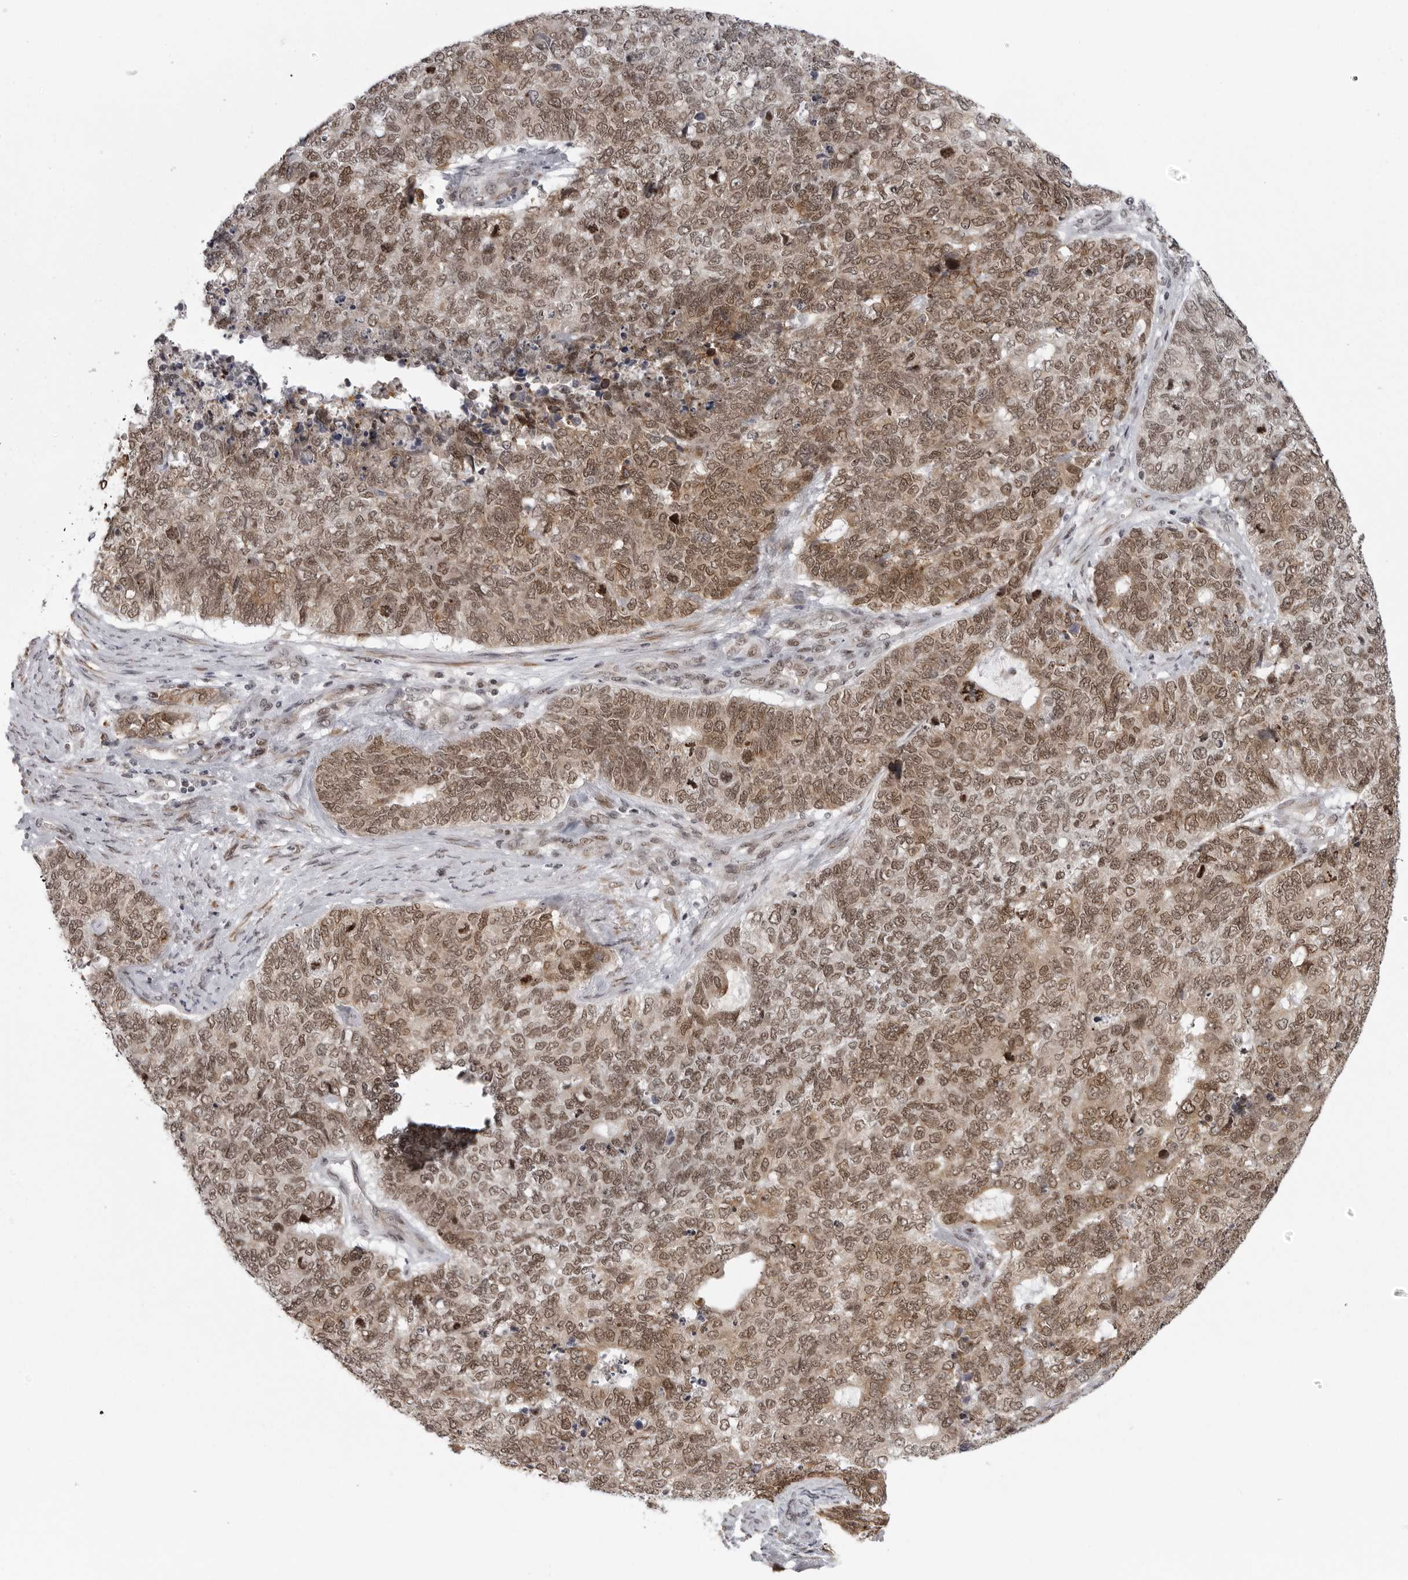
{"staining": {"intensity": "moderate", "quantity": ">75%", "location": "cytoplasmic/membranous,nuclear"}, "tissue": "cervical cancer", "cell_type": "Tumor cells", "image_type": "cancer", "snomed": [{"axis": "morphology", "description": "Squamous cell carcinoma, NOS"}, {"axis": "topography", "description": "Cervix"}], "caption": "This is an image of immunohistochemistry (IHC) staining of cervical squamous cell carcinoma, which shows moderate staining in the cytoplasmic/membranous and nuclear of tumor cells.", "gene": "PRDM10", "patient": {"sex": "female", "age": 63}}